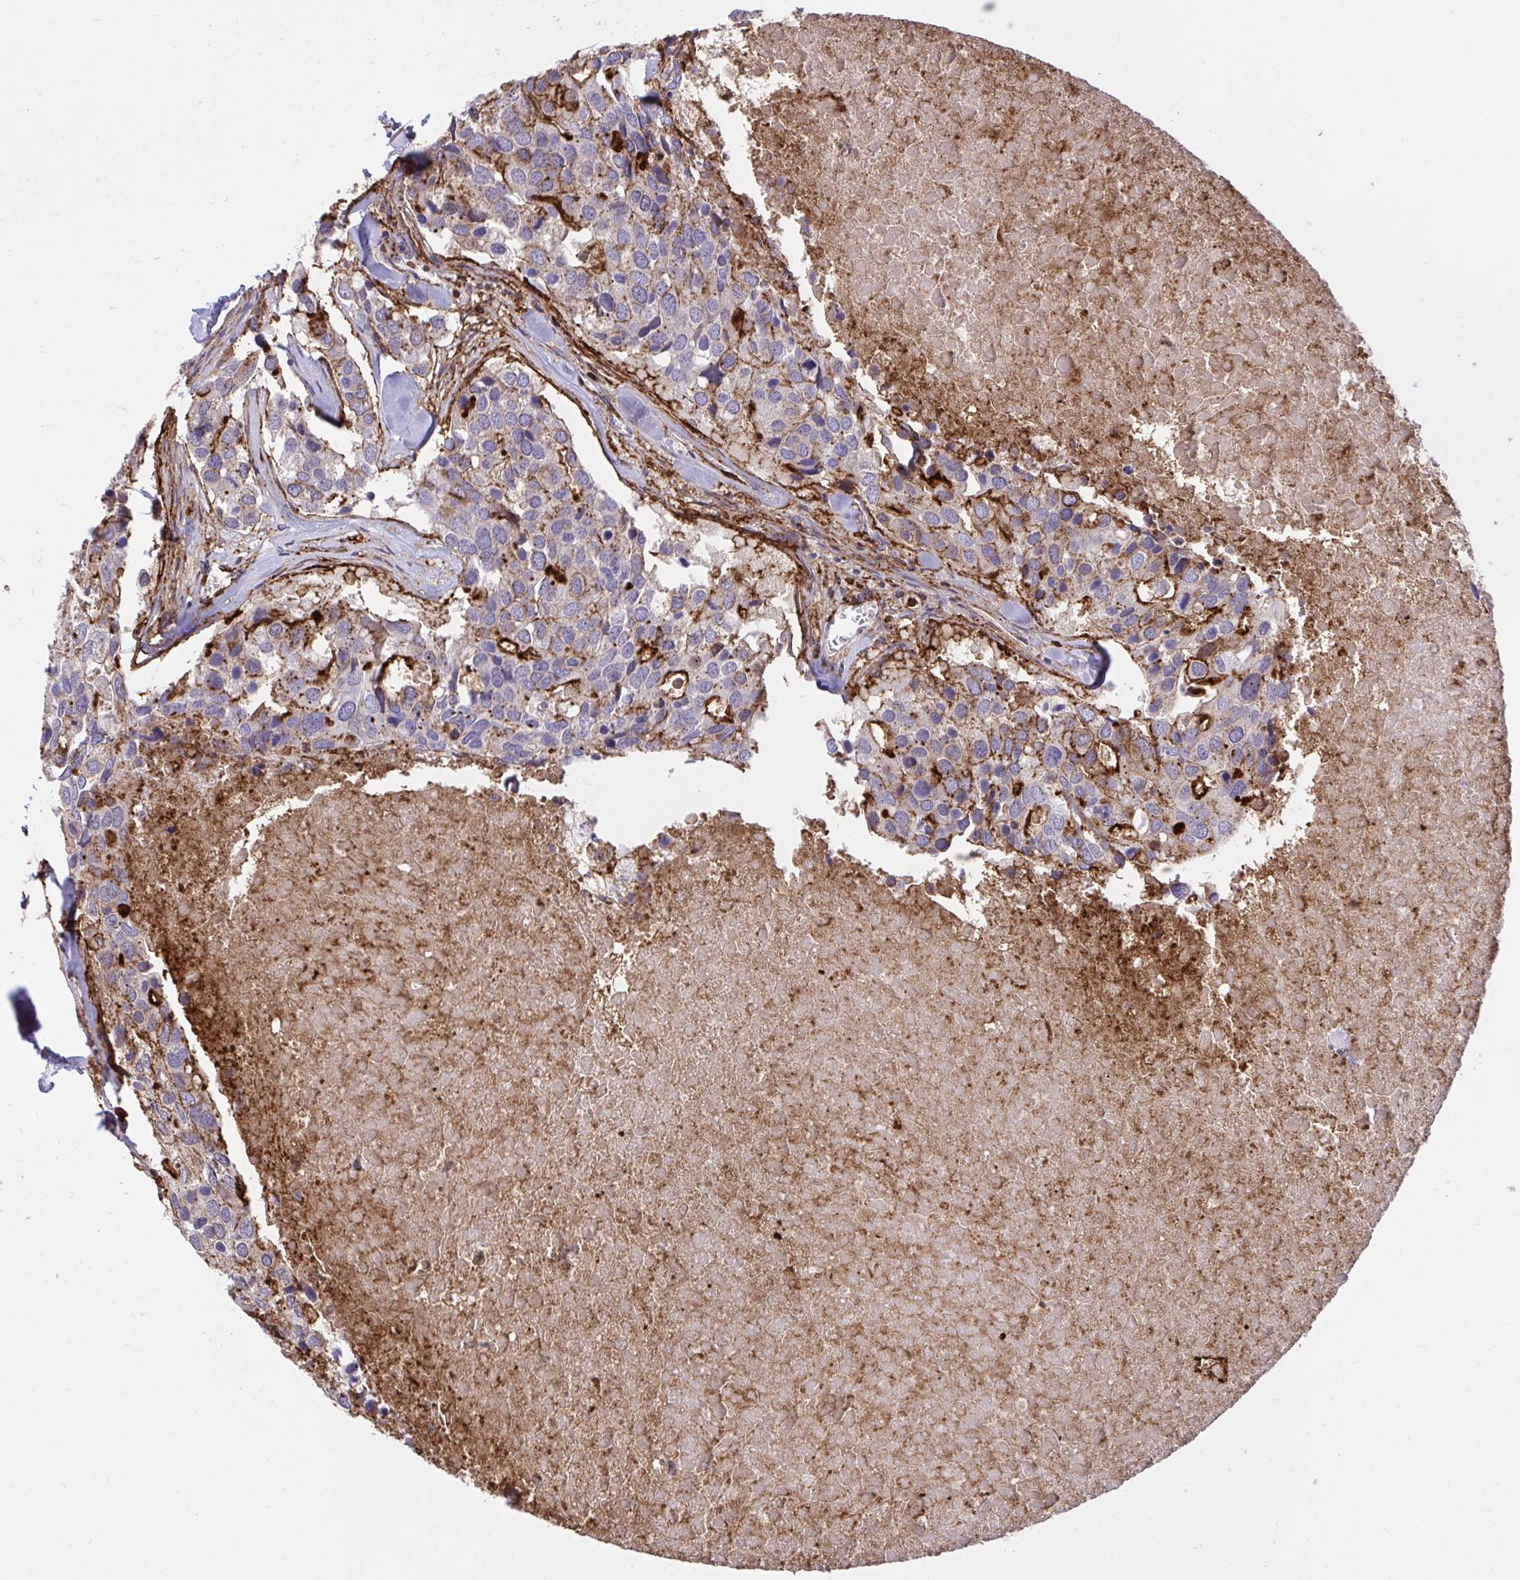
{"staining": {"intensity": "strong", "quantity": "<25%", "location": "cytoplasmic/membranous"}, "tissue": "breast cancer", "cell_type": "Tumor cells", "image_type": "cancer", "snomed": [{"axis": "morphology", "description": "Duct carcinoma"}, {"axis": "topography", "description": "Breast"}], "caption": "Immunohistochemistry (IHC) micrograph of neoplastic tissue: human breast cancer (intraductal carcinoma) stained using IHC reveals medium levels of strong protein expression localized specifically in the cytoplasmic/membranous of tumor cells, appearing as a cytoplasmic/membranous brown color.", "gene": "ERI1", "patient": {"sex": "female", "age": 83}}